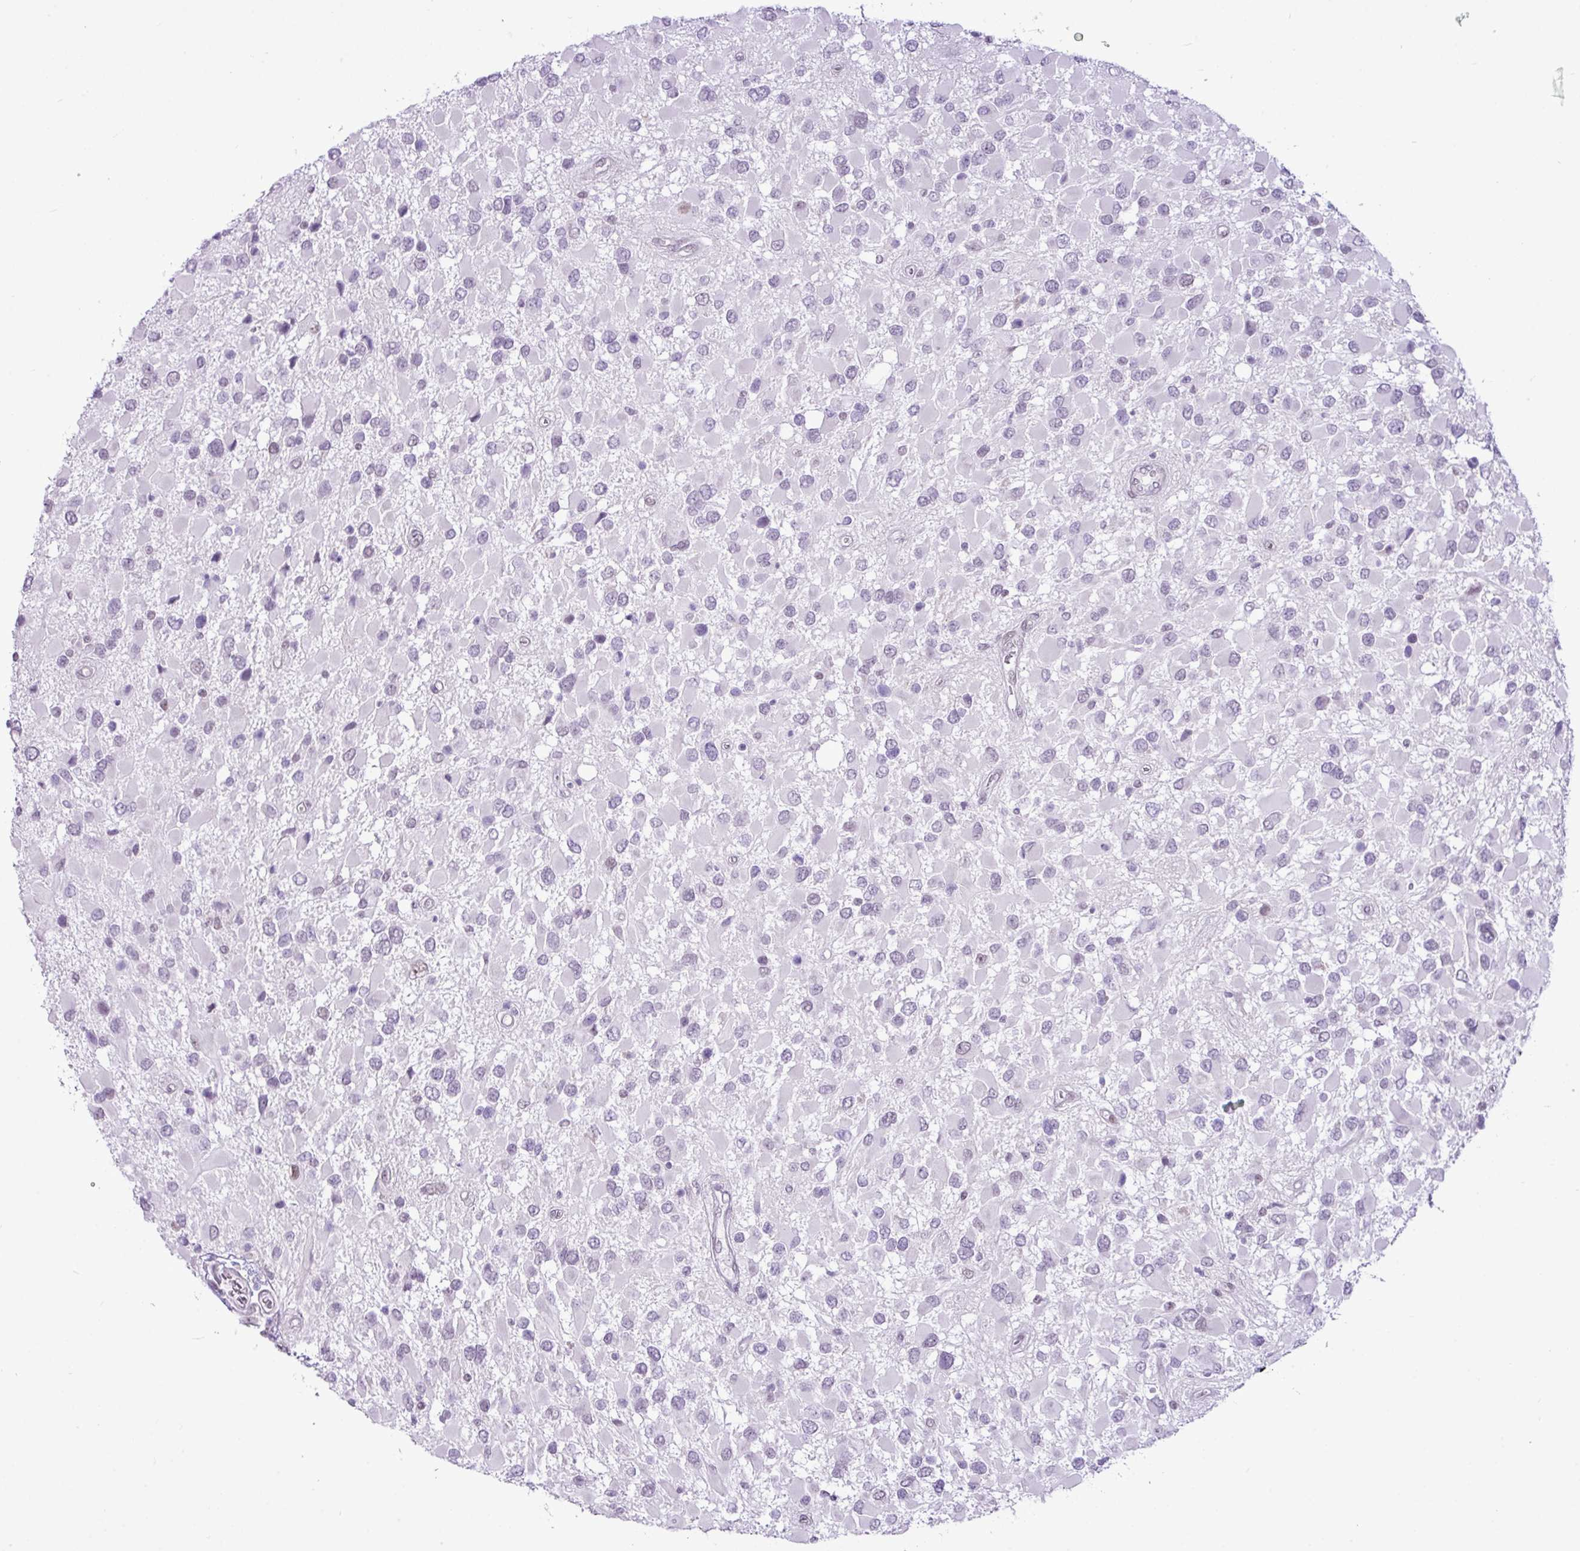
{"staining": {"intensity": "negative", "quantity": "none", "location": "none"}, "tissue": "glioma", "cell_type": "Tumor cells", "image_type": "cancer", "snomed": [{"axis": "morphology", "description": "Glioma, malignant, High grade"}, {"axis": "topography", "description": "Brain"}], "caption": "DAB (3,3'-diaminobenzidine) immunohistochemical staining of malignant glioma (high-grade) reveals no significant expression in tumor cells.", "gene": "ELOA2", "patient": {"sex": "male", "age": 53}}